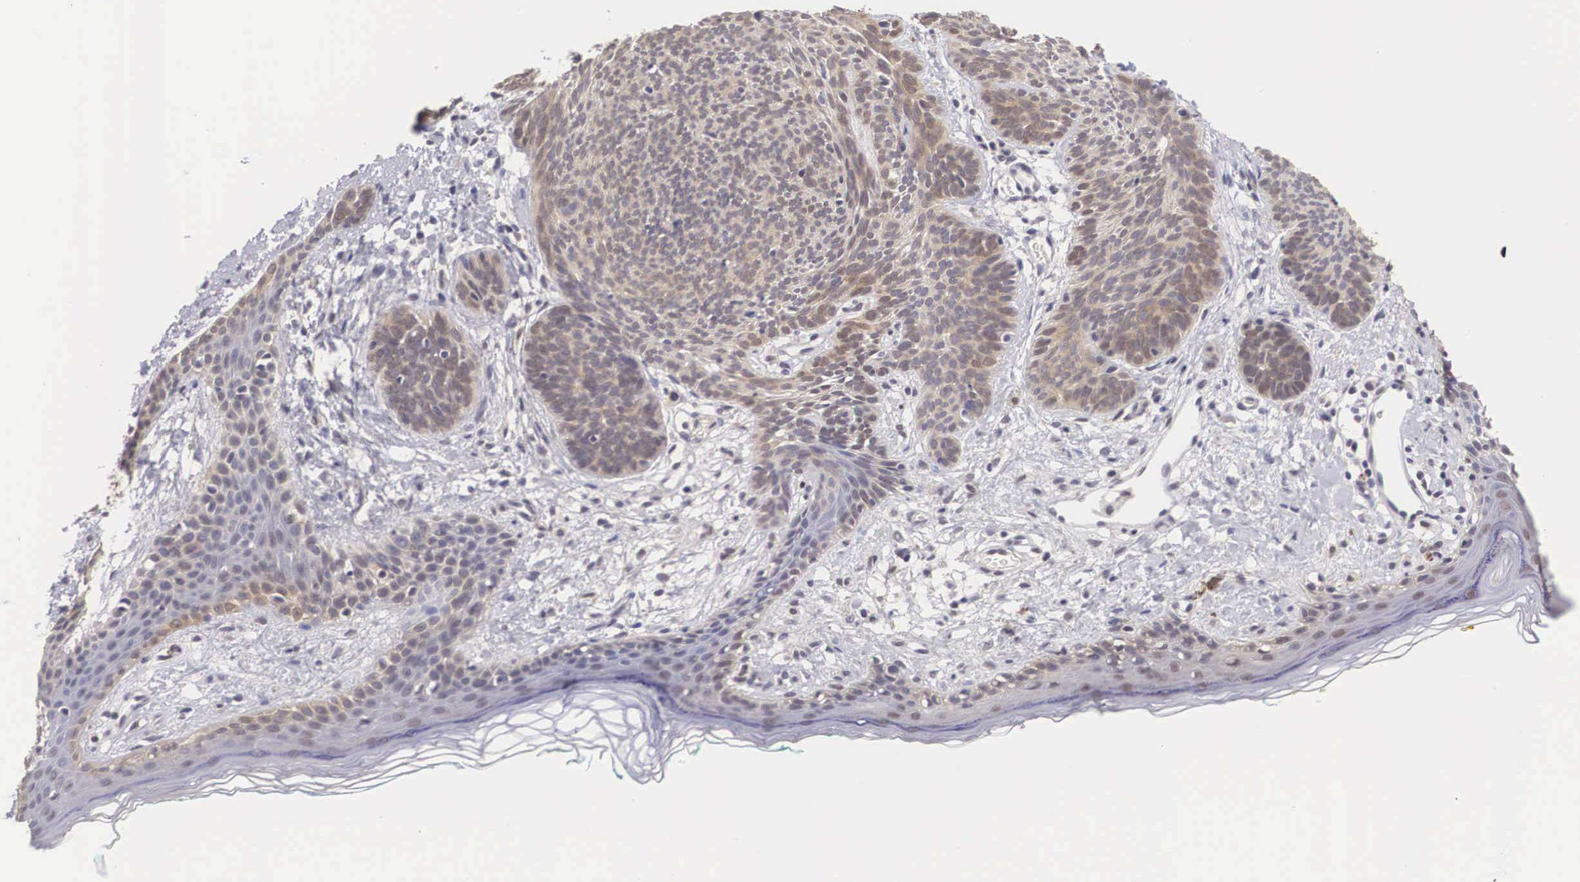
{"staining": {"intensity": "moderate", "quantity": ">75%", "location": "cytoplasmic/membranous,nuclear"}, "tissue": "skin cancer", "cell_type": "Tumor cells", "image_type": "cancer", "snomed": [{"axis": "morphology", "description": "Basal cell carcinoma"}, {"axis": "topography", "description": "Skin"}], "caption": "A micrograph of human skin cancer (basal cell carcinoma) stained for a protein exhibits moderate cytoplasmic/membranous and nuclear brown staining in tumor cells. (DAB IHC with brightfield microscopy, high magnification).", "gene": "NINL", "patient": {"sex": "female", "age": 81}}